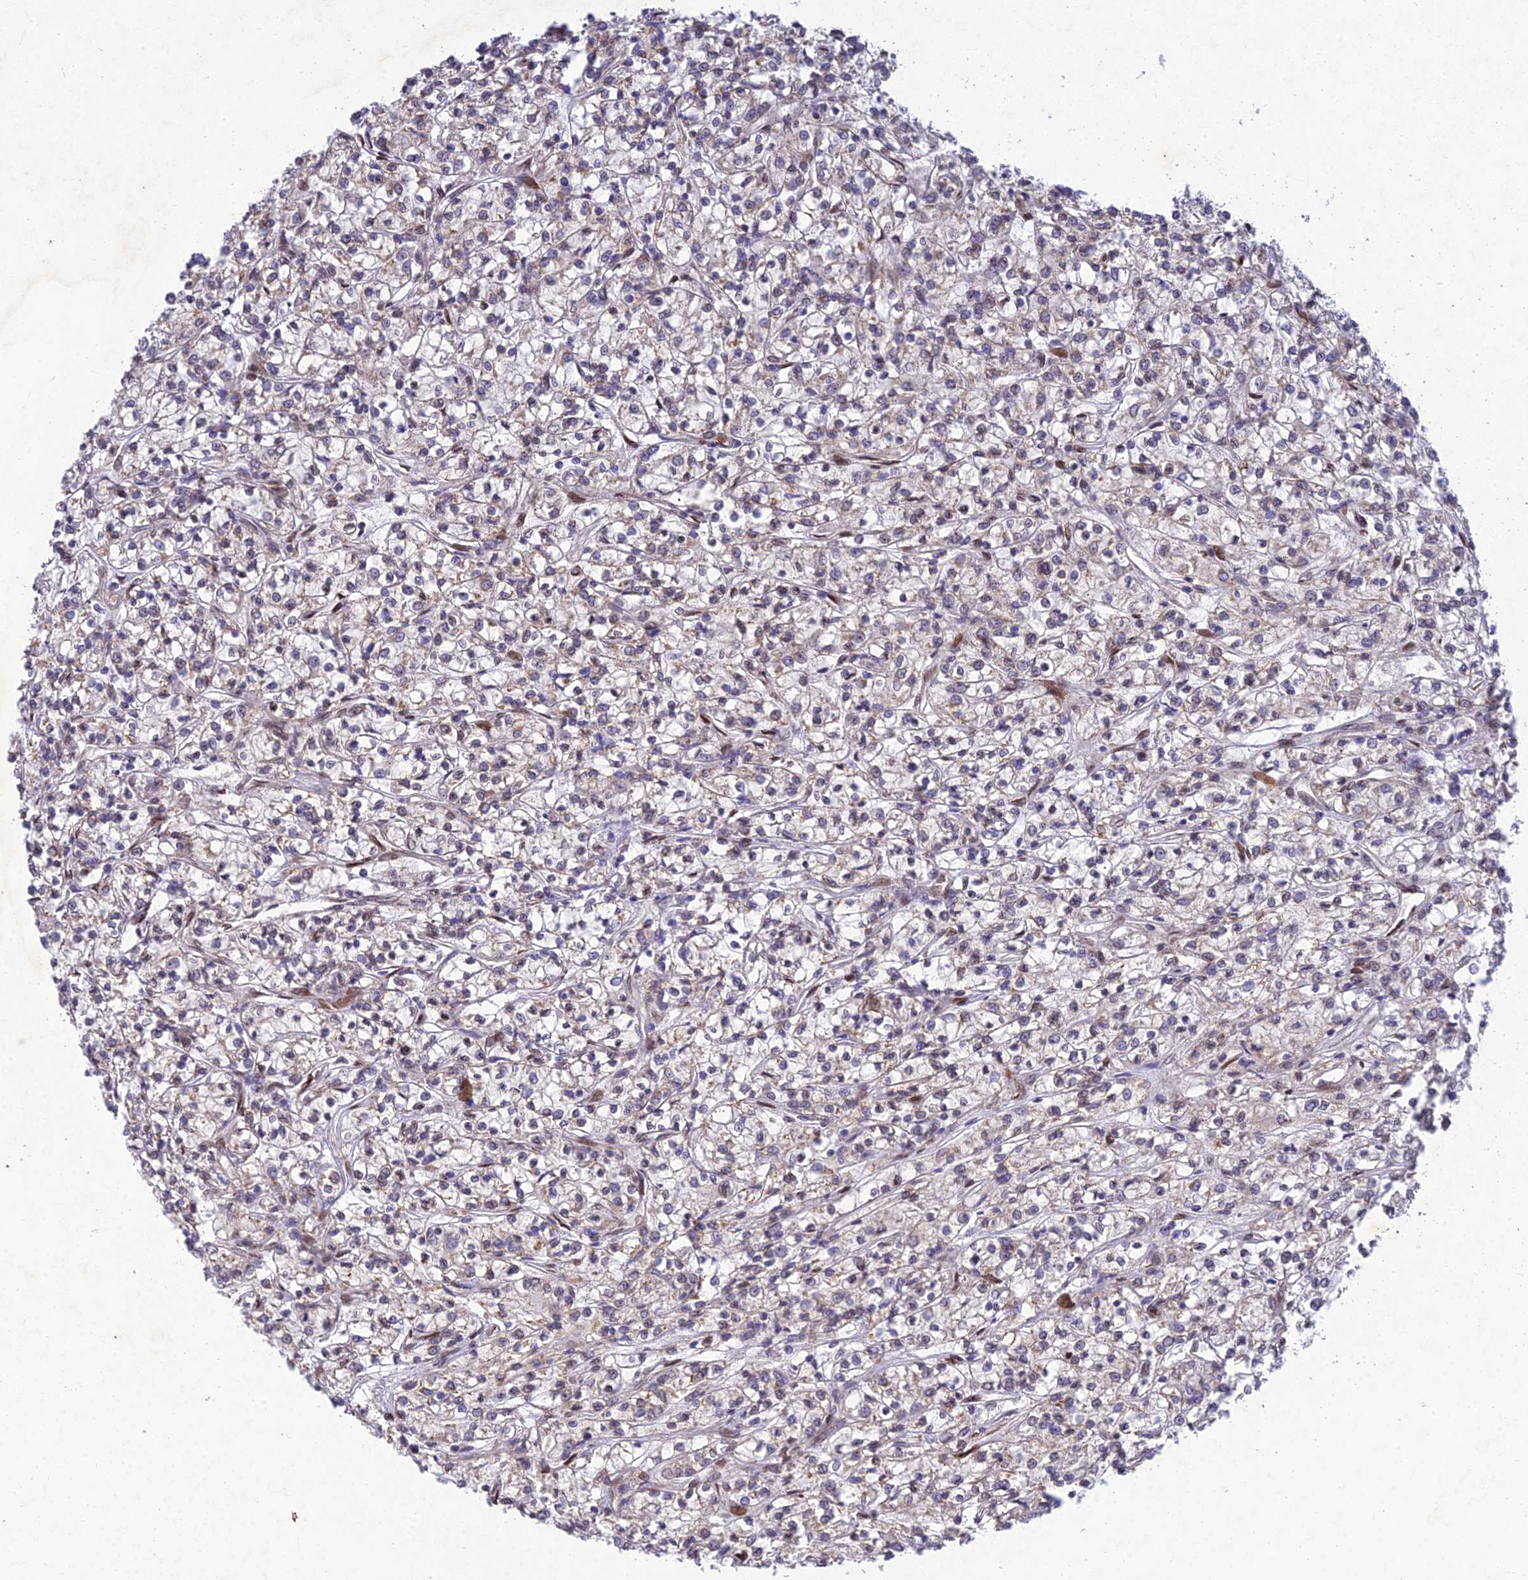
{"staining": {"intensity": "negative", "quantity": "none", "location": "none"}, "tissue": "renal cancer", "cell_type": "Tumor cells", "image_type": "cancer", "snomed": [{"axis": "morphology", "description": "Adenocarcinoma, NOS"}, {"axis": "topography", "description": "Kidney"}], "caption": "The immunohistochemistry (IHC) micrograph has no significant positivity in tumor cells of renal cancer tissue.", "gene": "MGAT2", "patient": {"sex": "female", "age": 59}}